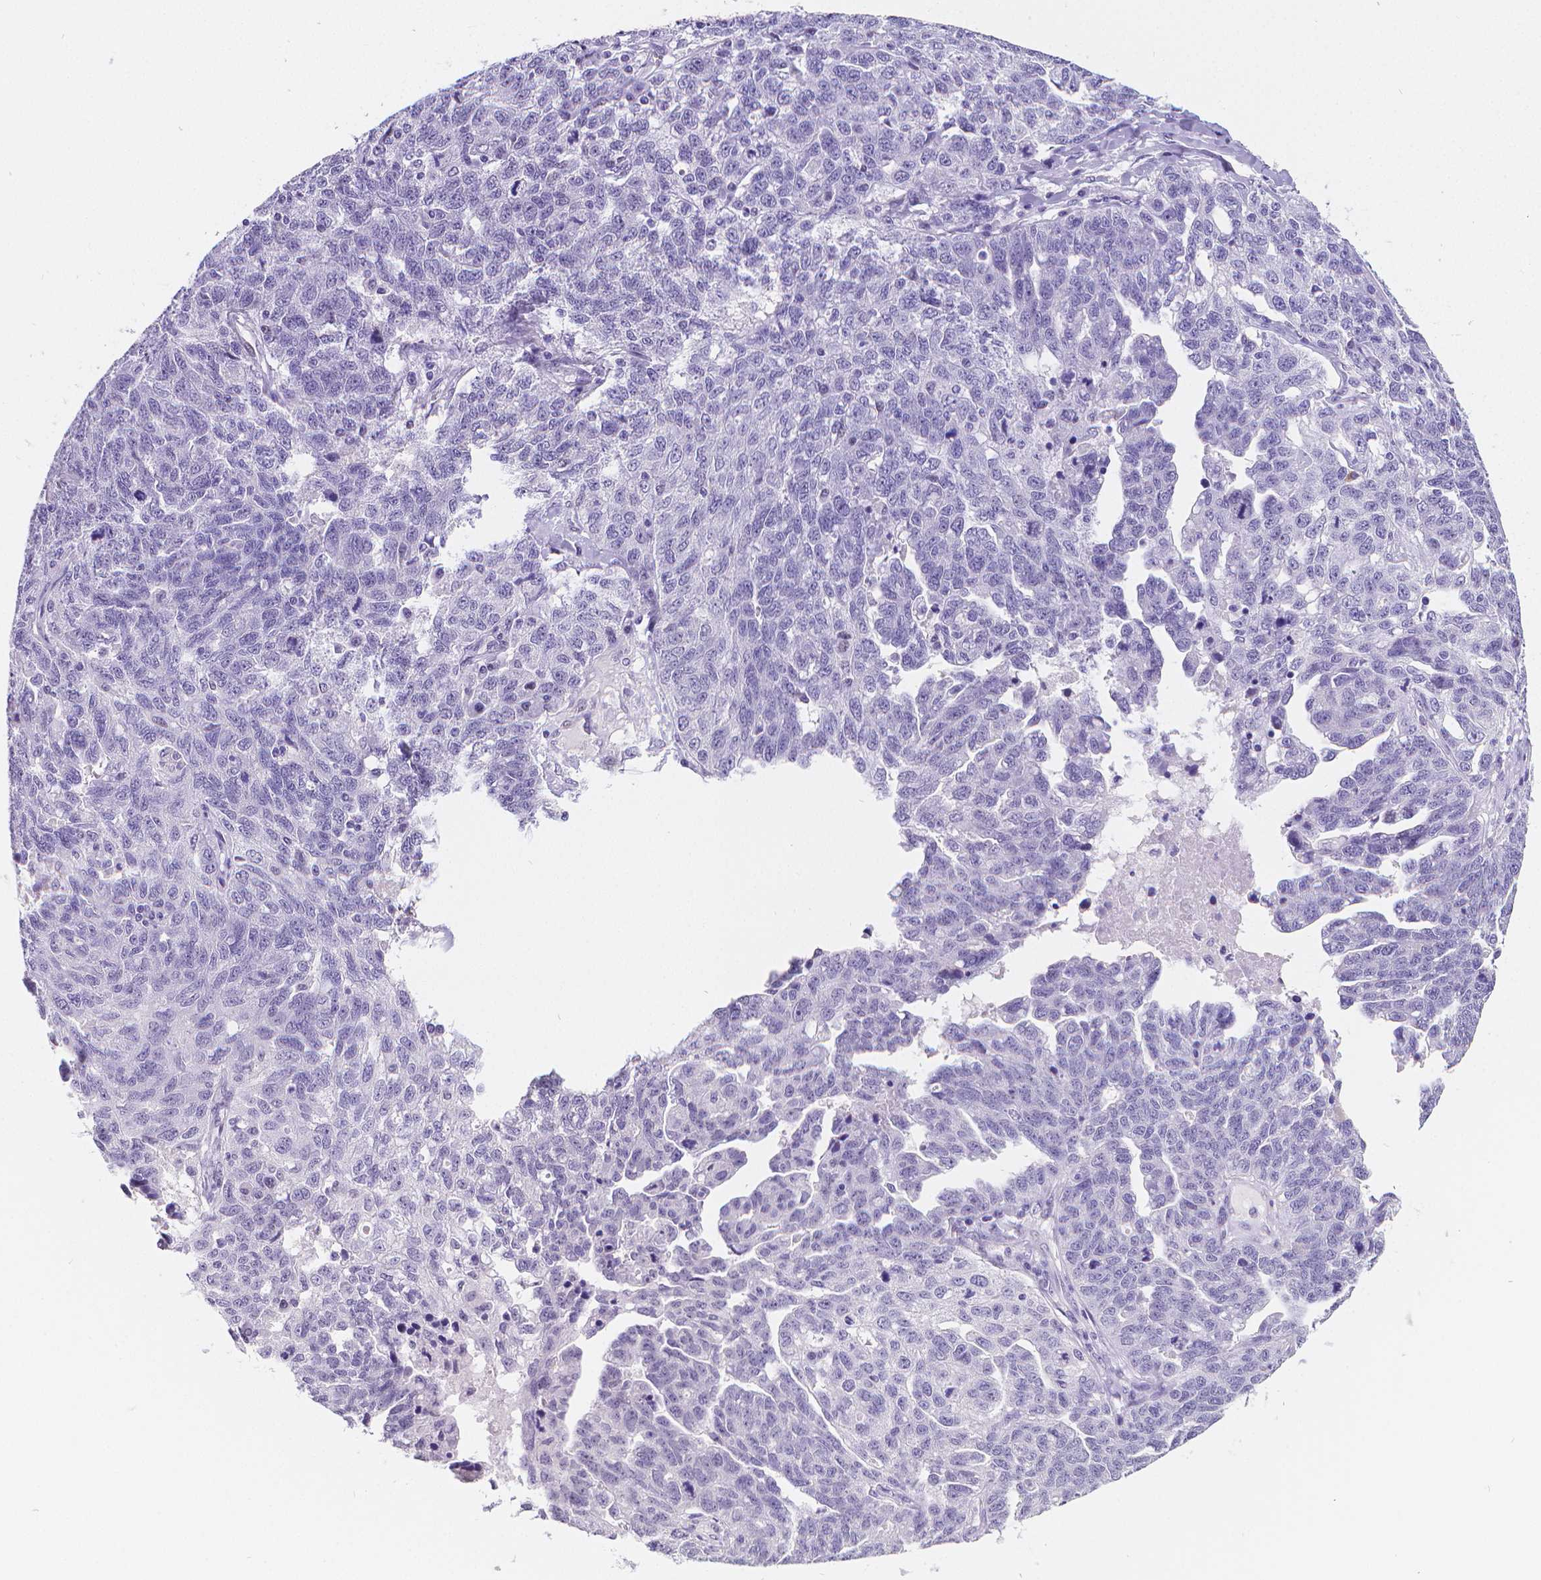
{"staining": {"intensity": "negative", "quantity": "none", "location": "none"}, "tissue": "ovarian cancer", "cell_type": "Tumor cells", "image_type": "cancer", "snomed": [{"axis": "morphology", "description": "Cystadenocarcinoma, serous, NOS"}, {"axis": "topography", "description": "Ovary"}], "caption": "DAB (3,3'-diaminobenzidine) immunohistochemical staining of ovarian cancer (serous cystadenocarcinoma) exhibits no significant staining in tumor cells.", "gene": "MEF2C", "patient": {"sex": "female", "age": 71}}